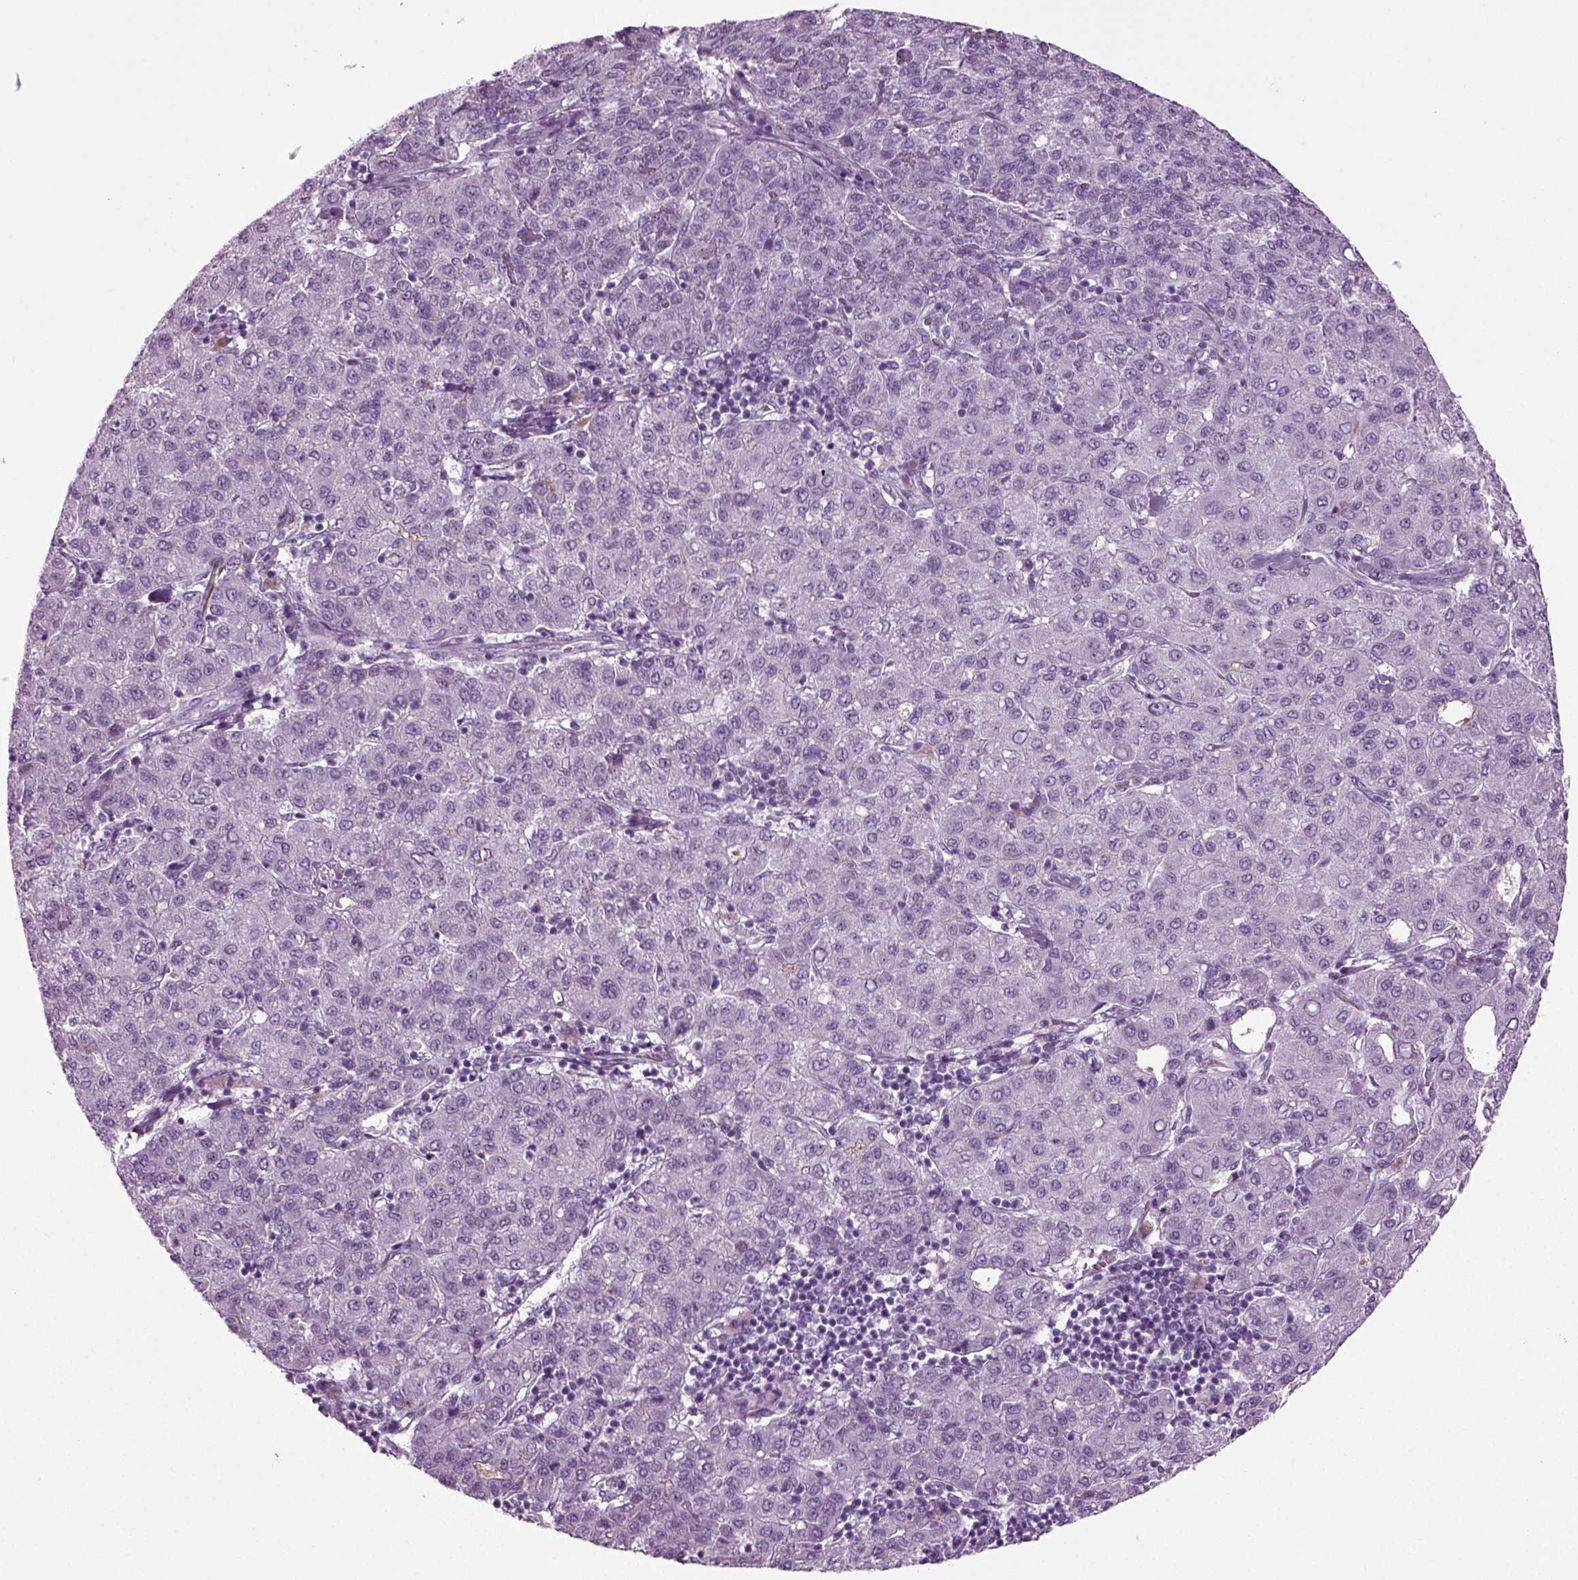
{"staining": {"intensity": "negative", "quantity": "none", "location": "none"}, "tissue": "liver cancer", "cell_type": "Tumor cells", "image_type": "cancer", "snomed": [{"axis": "morphology", "description": "Carcinoma, Hepatocellular, NOS"}, {"axis": "topography", "description": "Liver"}], "caption": "Human liver cancer (hepatocellular carcinoma) stained for a protein using immunohistochemistry (IHC) shows no positivity in tumor cells.", "gene": "PRLH", "patient": {"sex": "male", "age": 65}}